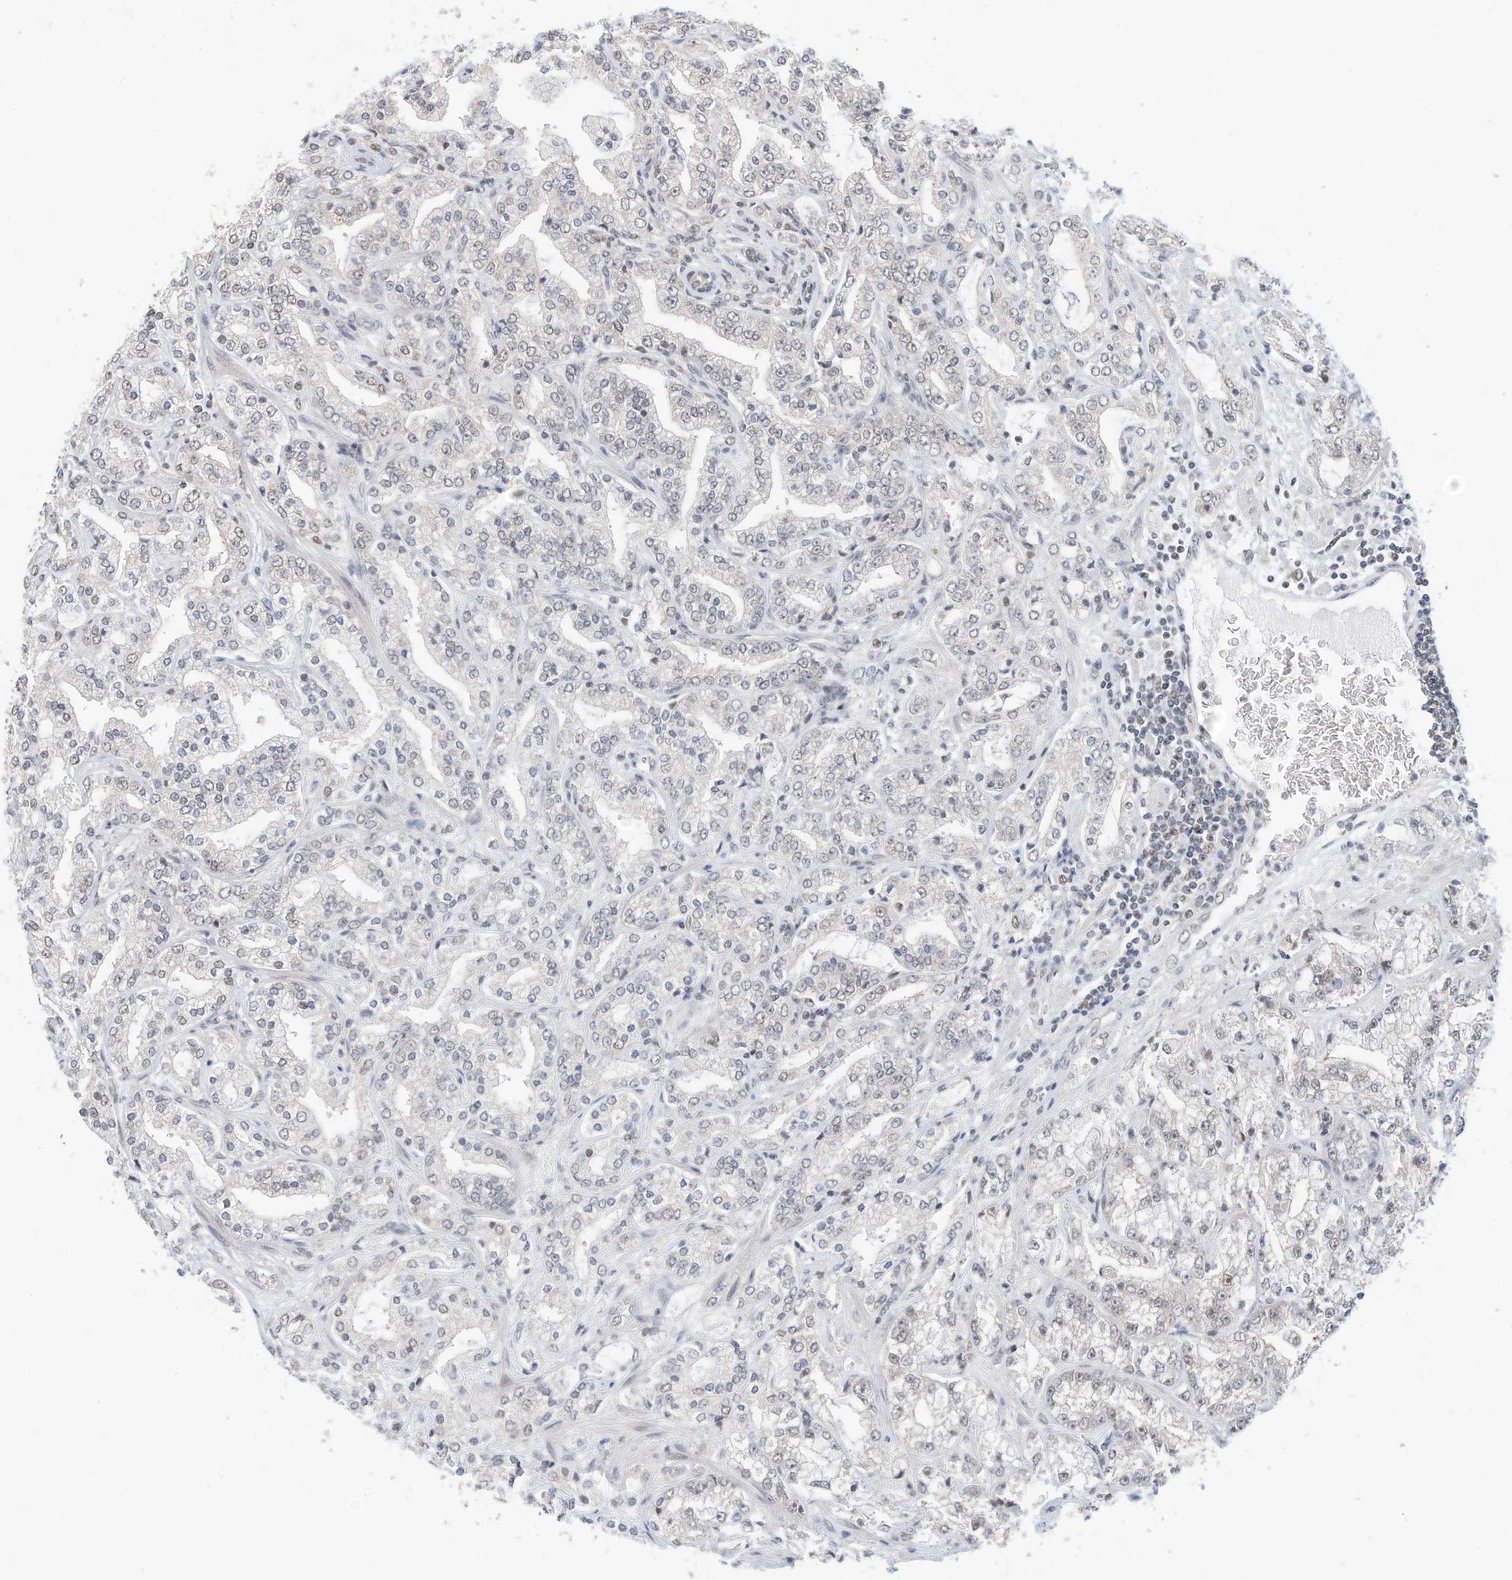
{"staining": {"intensity": "negative", "quantity": "none", "location": "none"}, "tissue": "prostate cancer", "cell_type": "Tumor cells", "image_type": "cancer", "snomed": [{"axis": "morphology", "description": "Adenocarcinoma, High grade"}, {"axis": "topography", "description": "Prostate"}], "caption": "This is a histopathology image of immunohistochemistry (IHC) staining of prostate high-grade adenocarcinoma, which shows no positivity in tumor cells. (DAB (3,3'-diaminobenzidine) immunohistochemistry (IHC) with hematoxylin counter stain).", "gene": "OGT", "patient": {"sex": "male", "age": 64}}